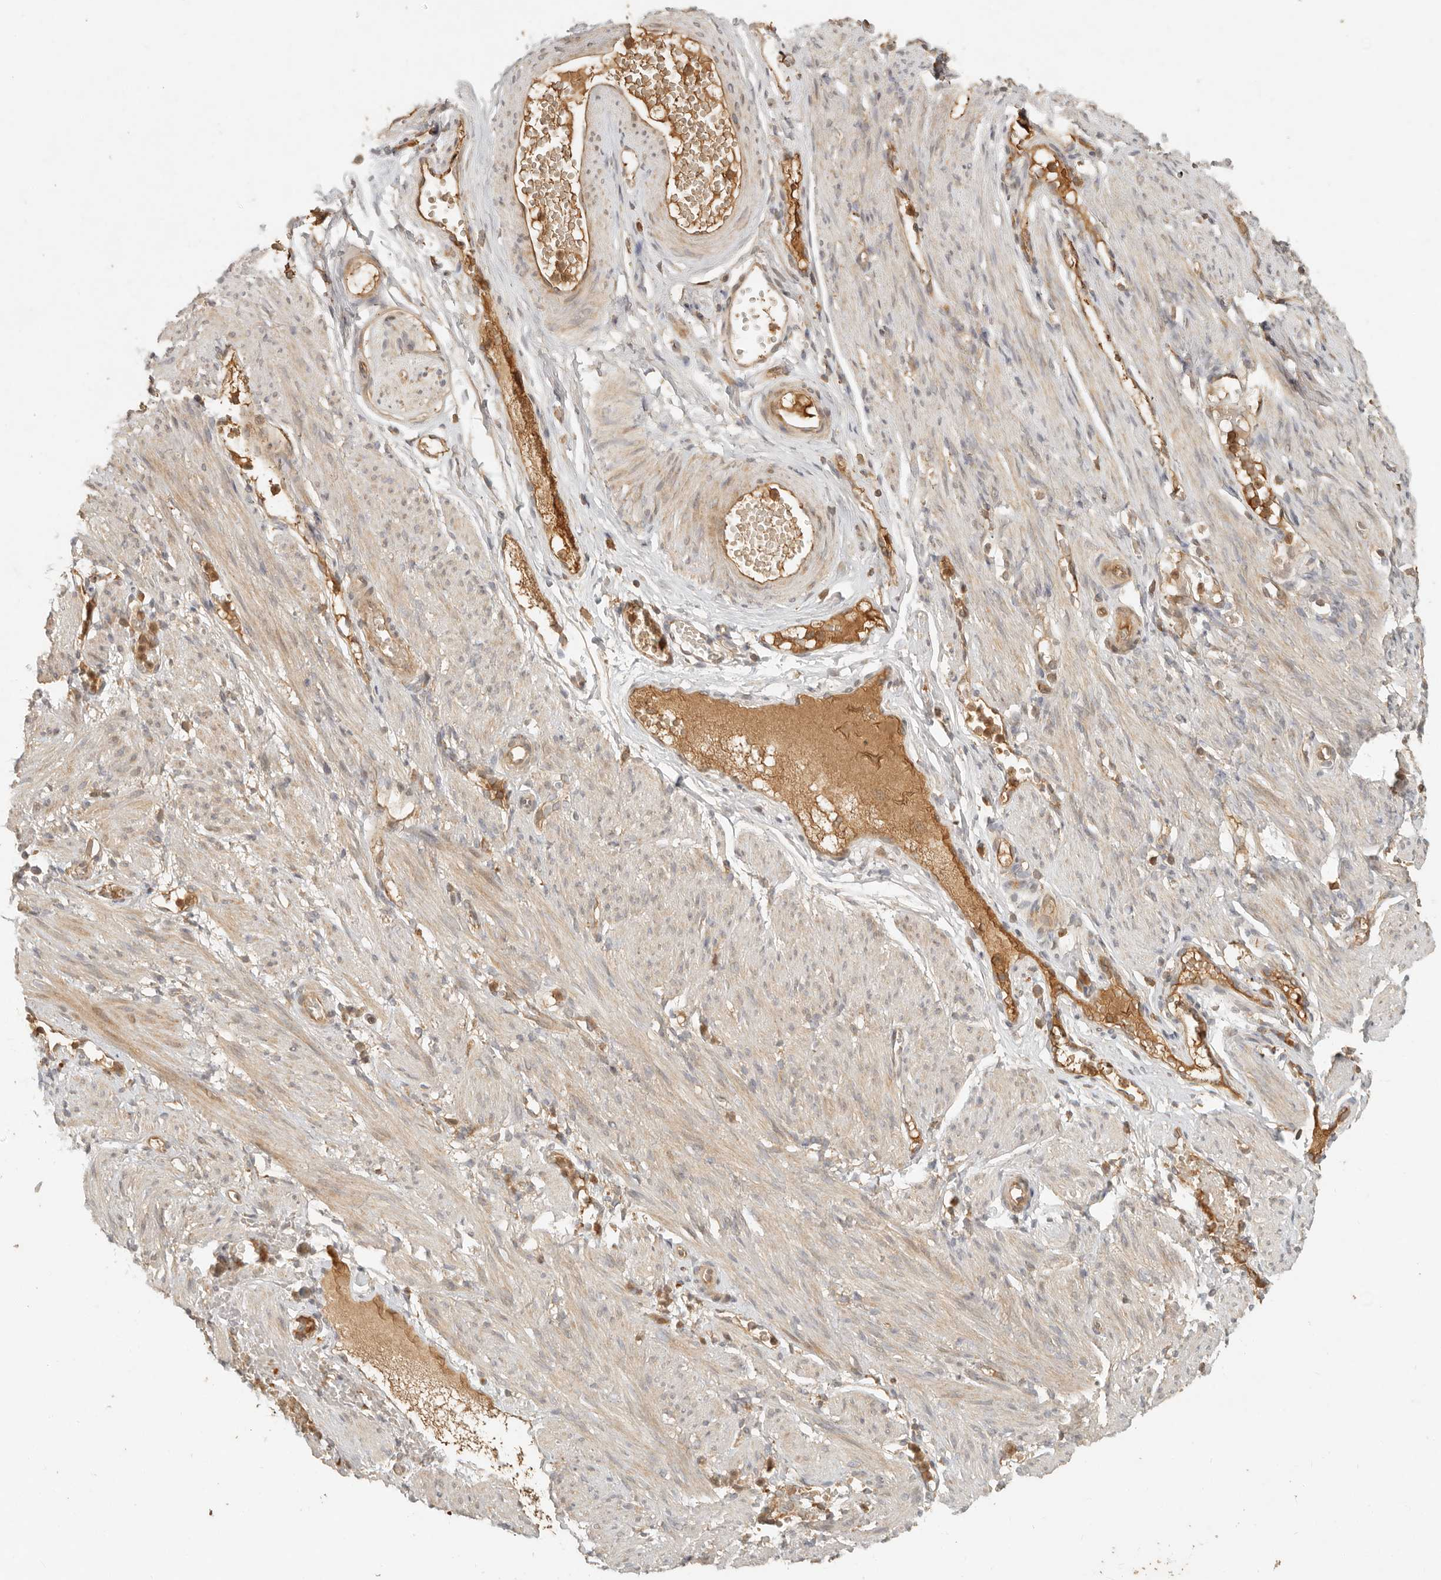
{"staining": {"intensity": "moderate", "quantity": "25%-75%", "location": "cytoplasmic/membranous"}, "tissue": "adipose tissue", "cell_type": "Adipocytes", "image_type": "normal", "snomed": [{"axis": "morphology", "description": "Normal tissue, NOS"}, {"axis": "topography", "description": "Smooth muscle"}, {"axis": "topography", "description": "Peripheral nerve tissue"}], "caption": "An immunohistochemistry (IHC) photomicrograph of unremarkable tissue is shown. Protein staining in brown labels moderate cytoplasmic/membranous positivity in adipose tissue within adipocytes.", "gene": "ANKRD61", "patient": {"sex": "female", "age": 39}}